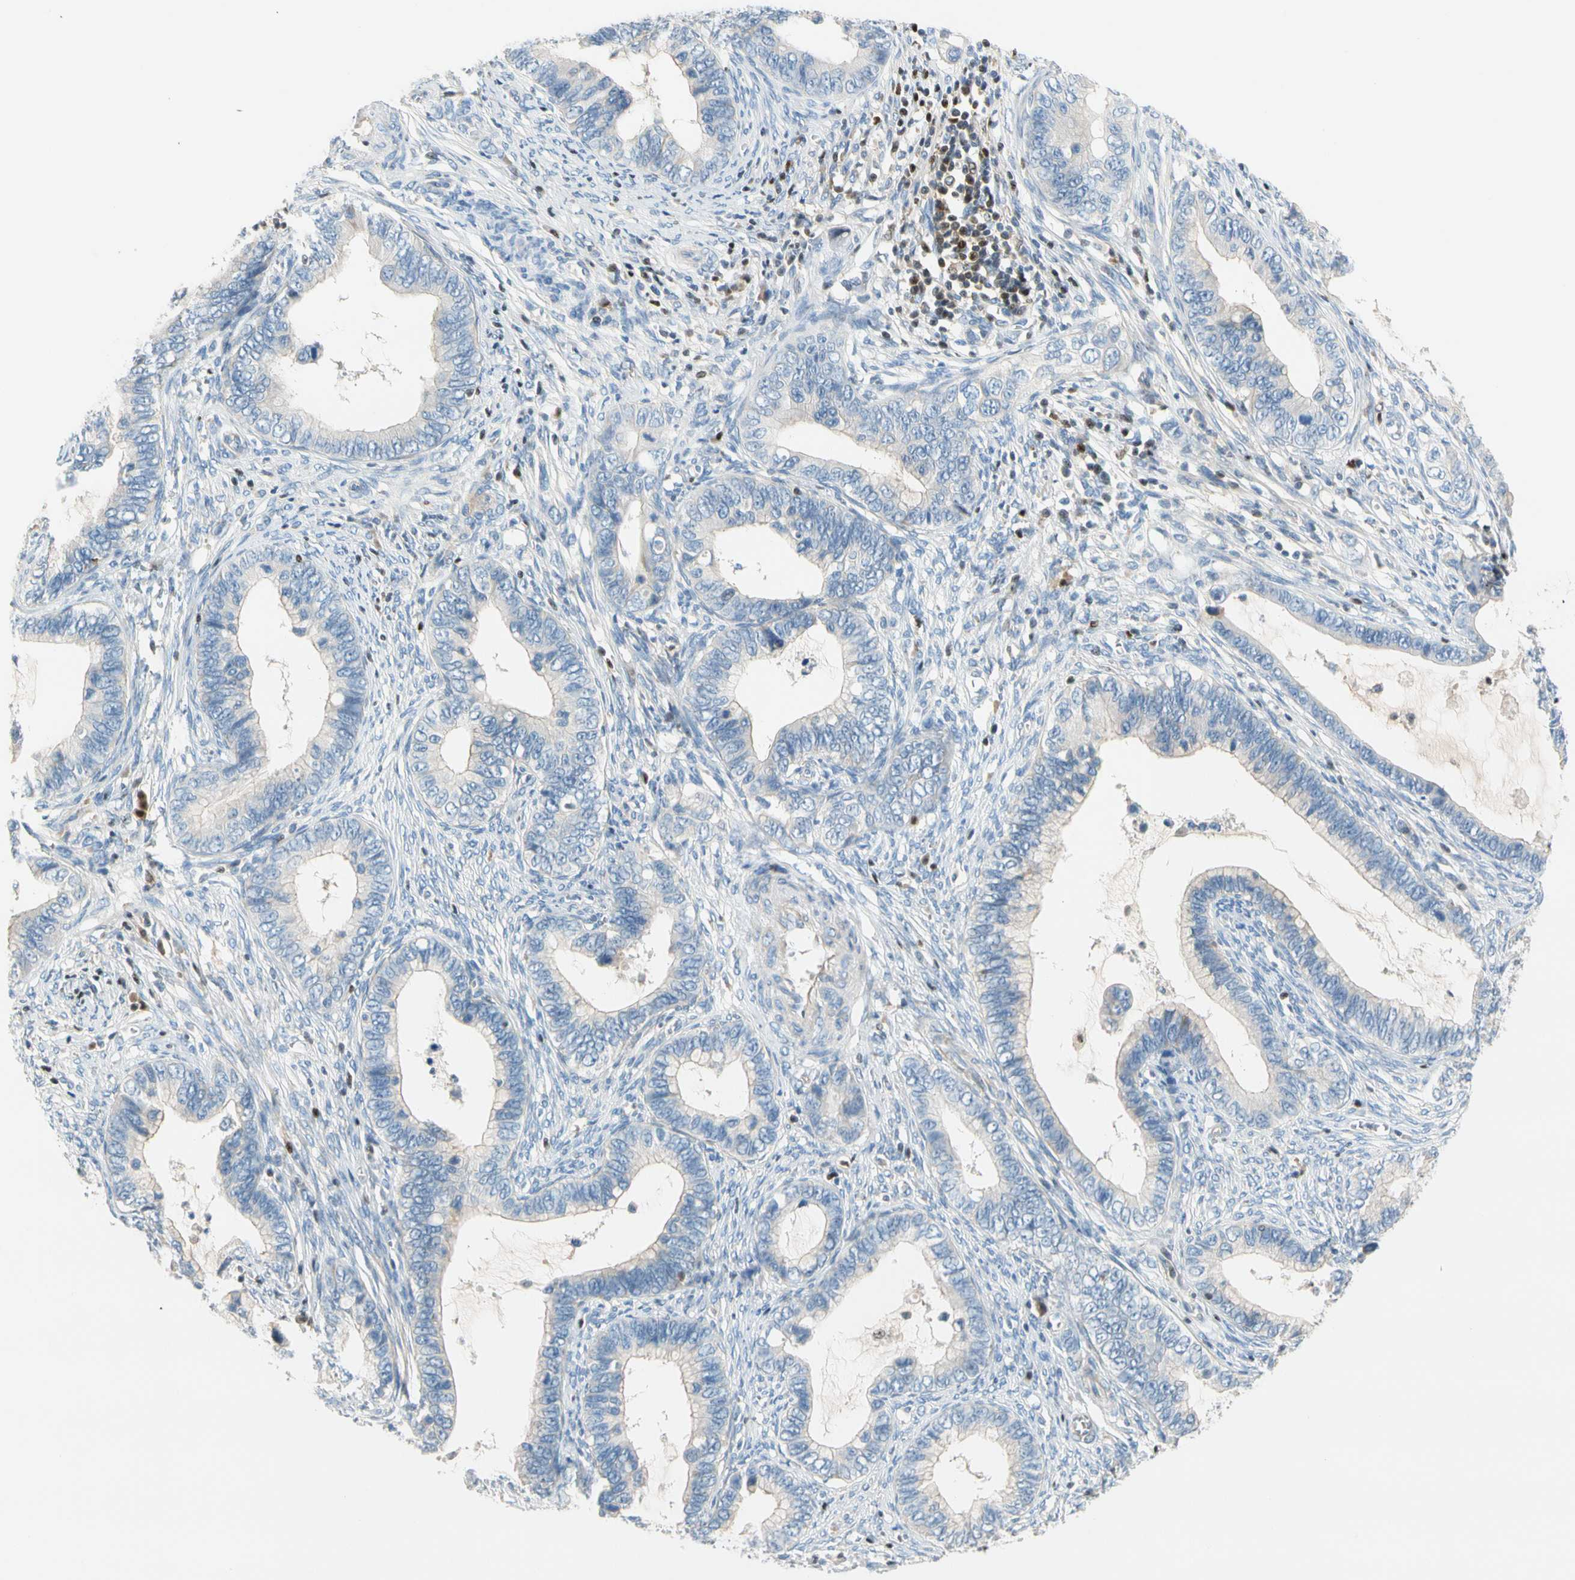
{"staining": {"intensity": "negative", "quantity": "none", "location": "none"}, "tissue": "cervical cancer", "cell_type": "Tumor cells", "image_type": "cancer", "snomed": [{"axis": "morphology", "description": "Adenocarcinoma, NOS"}, {"axis": "topography", "description": "Cervix"}], "caption": "DAB (3,3'-diaminobenzidine) immunohistochemical staining of human cervical adenocarcinoma exhibits no significant staining in tumor cells.", "gene": "SP140", "patient": {"sex": "female", "age": 44}}